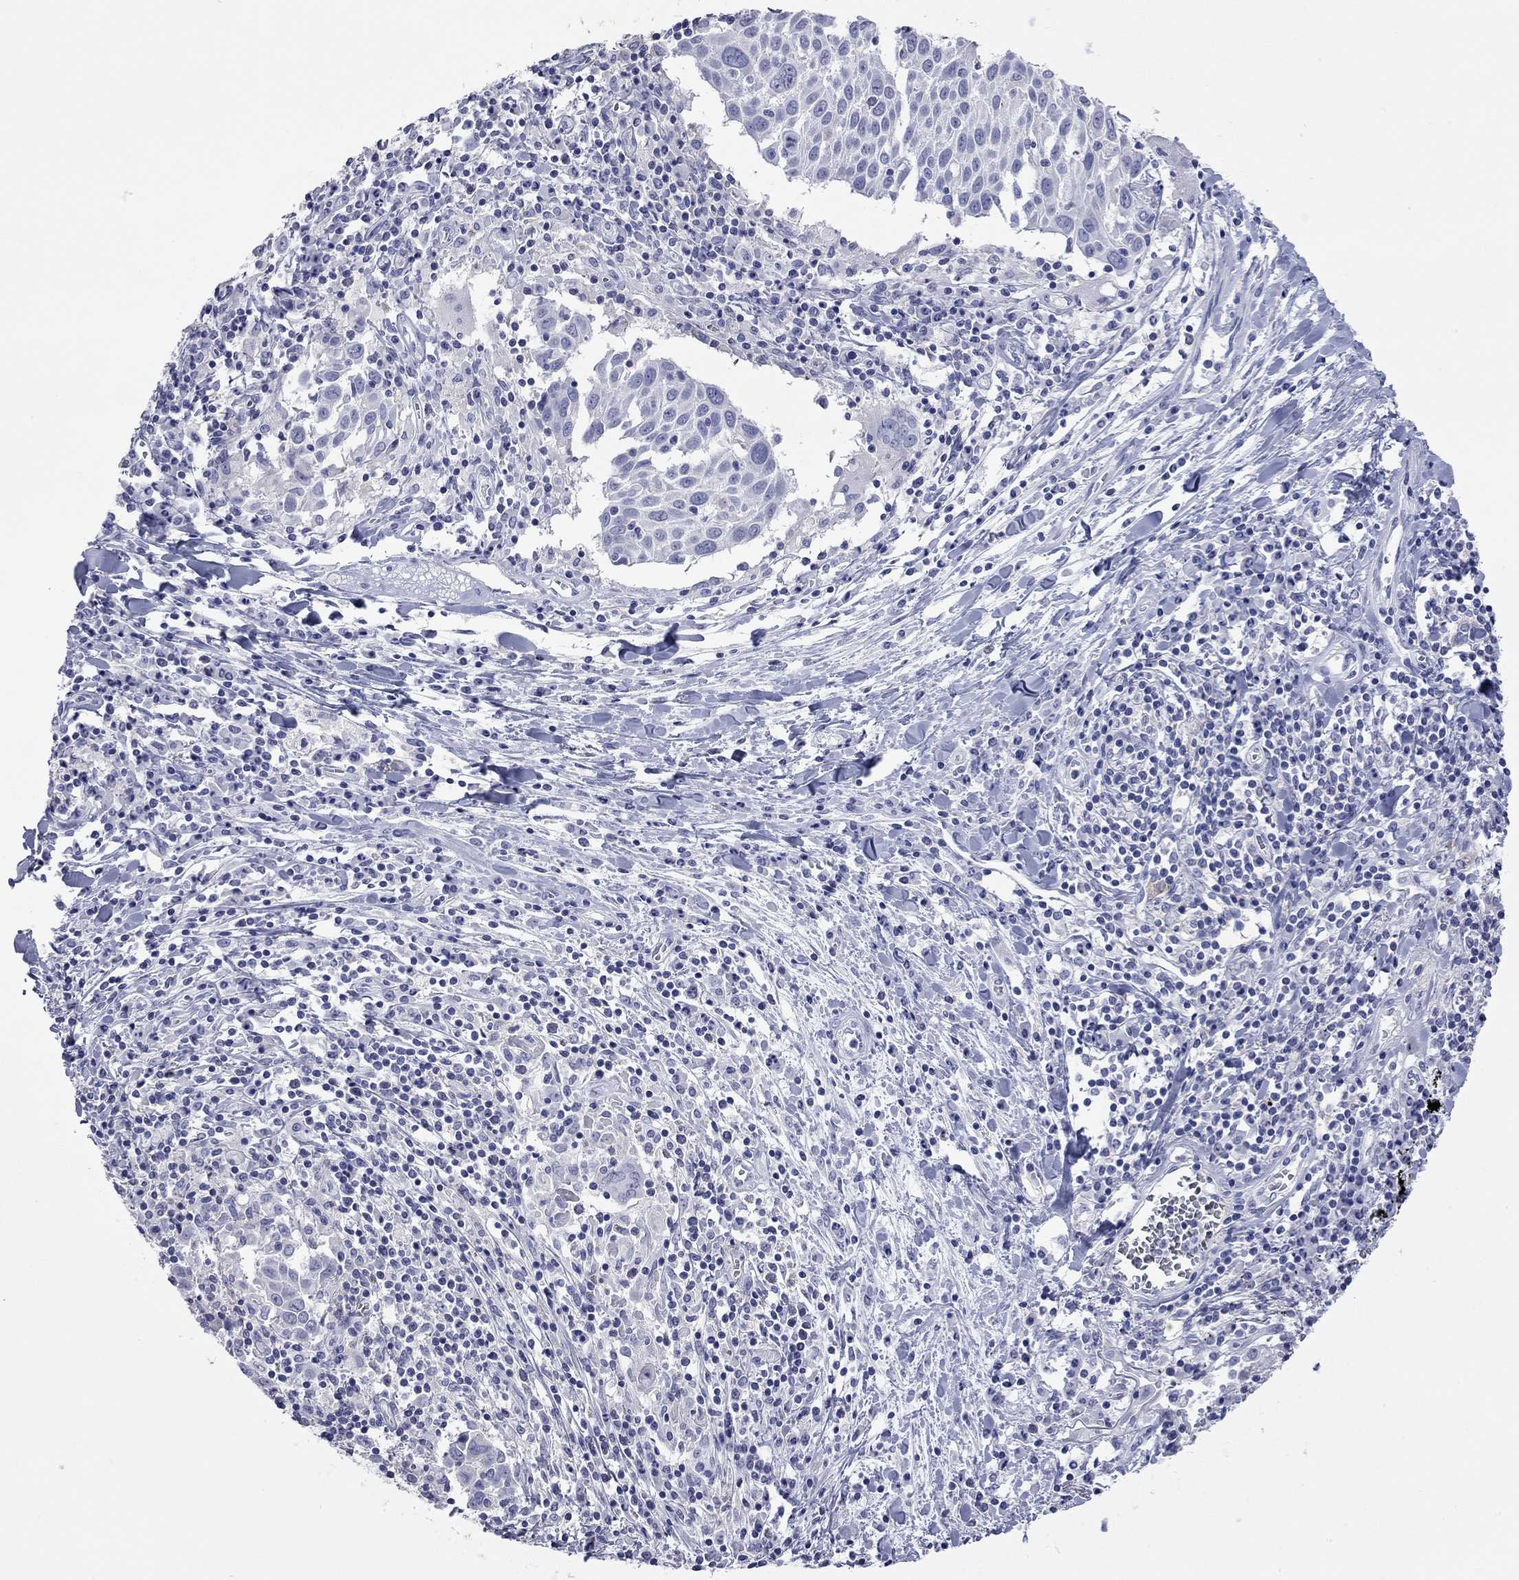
{"staining": {"intensity": "negative", "quantity": "none", "location": "none"}, "tissue": "lung cancer", "cell_type": "Tumor cells", "image_type": "cancer", "snomed": [{"axis": "morphology", "description": "Squamous cell carcinoma, NOS"}, {"axis": "topography", "description": "Lung"}], "caption": "High magnification brightfield microscopy of lung cancer (squamous cell carcinoma) stained with DAB (brown) and counterstained with hematoxylin (blue): tumor cells show no significant positivity.", "gene": "ACTL7B", "patient": {"sex": "male", "age": 57}}